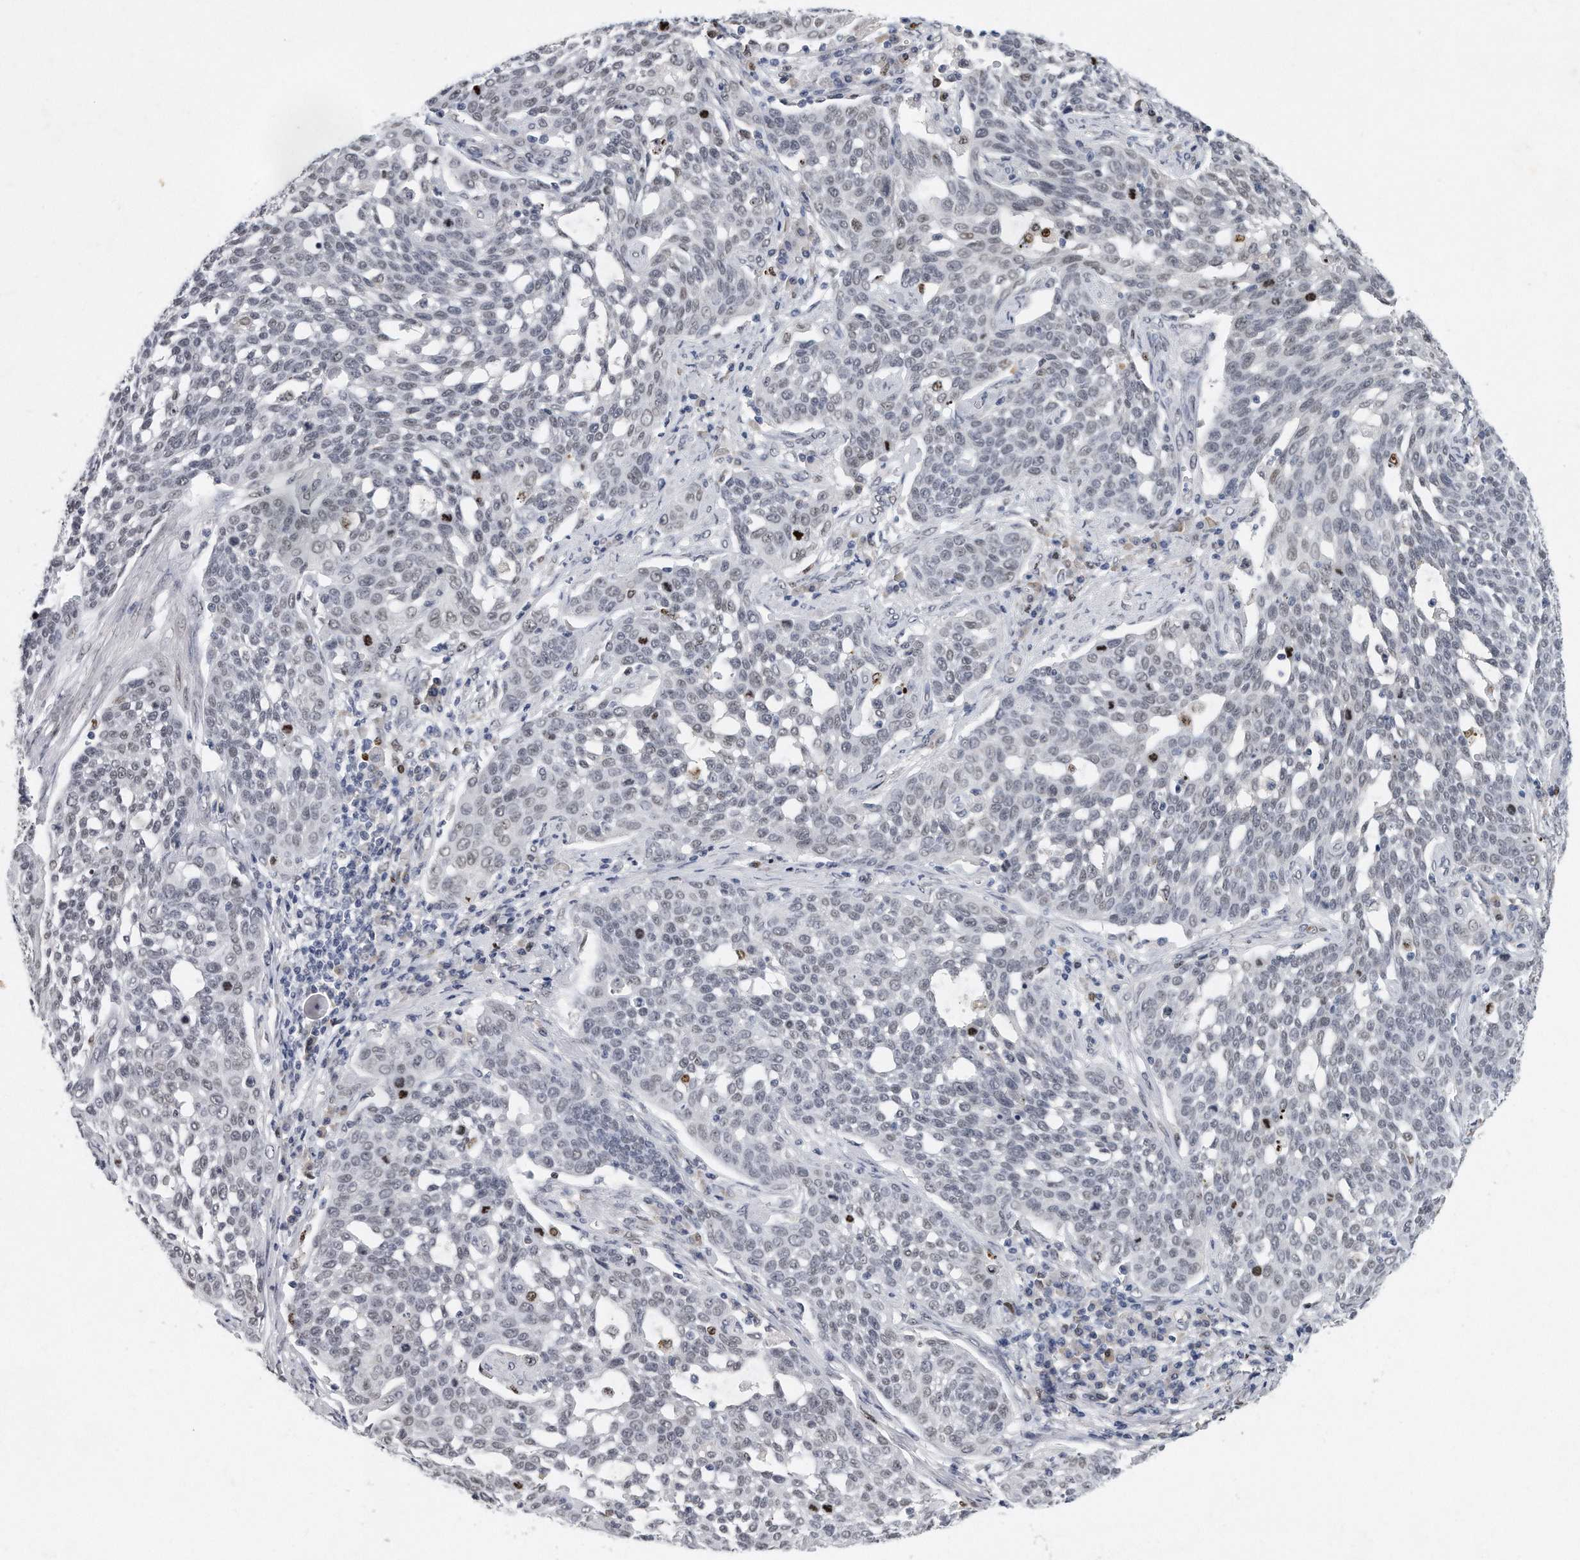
{"staining": {"intensity": "weak", "quantity": "<25%", "location": "nuclear"}, "tissue": "cervical cancer", "cell_type": "Tumor cells", "image_type": "cancer", "snomed": [{"axis": "morphology", "description": "Squamous cell carcinoma, NOS"}, {"axis": "topography", "description": "Cervix"}], "caption": "High power microscopy micrograph of an immunohistochemistry photomicrograph of cervical cancer (squamous cell carcinoma), revealing no significant positivity in tumor cells. (DAB immunohistochemistry, high magnification).", "gene": "CTBP2", "patient": {"sex": "female", "age": 34}}